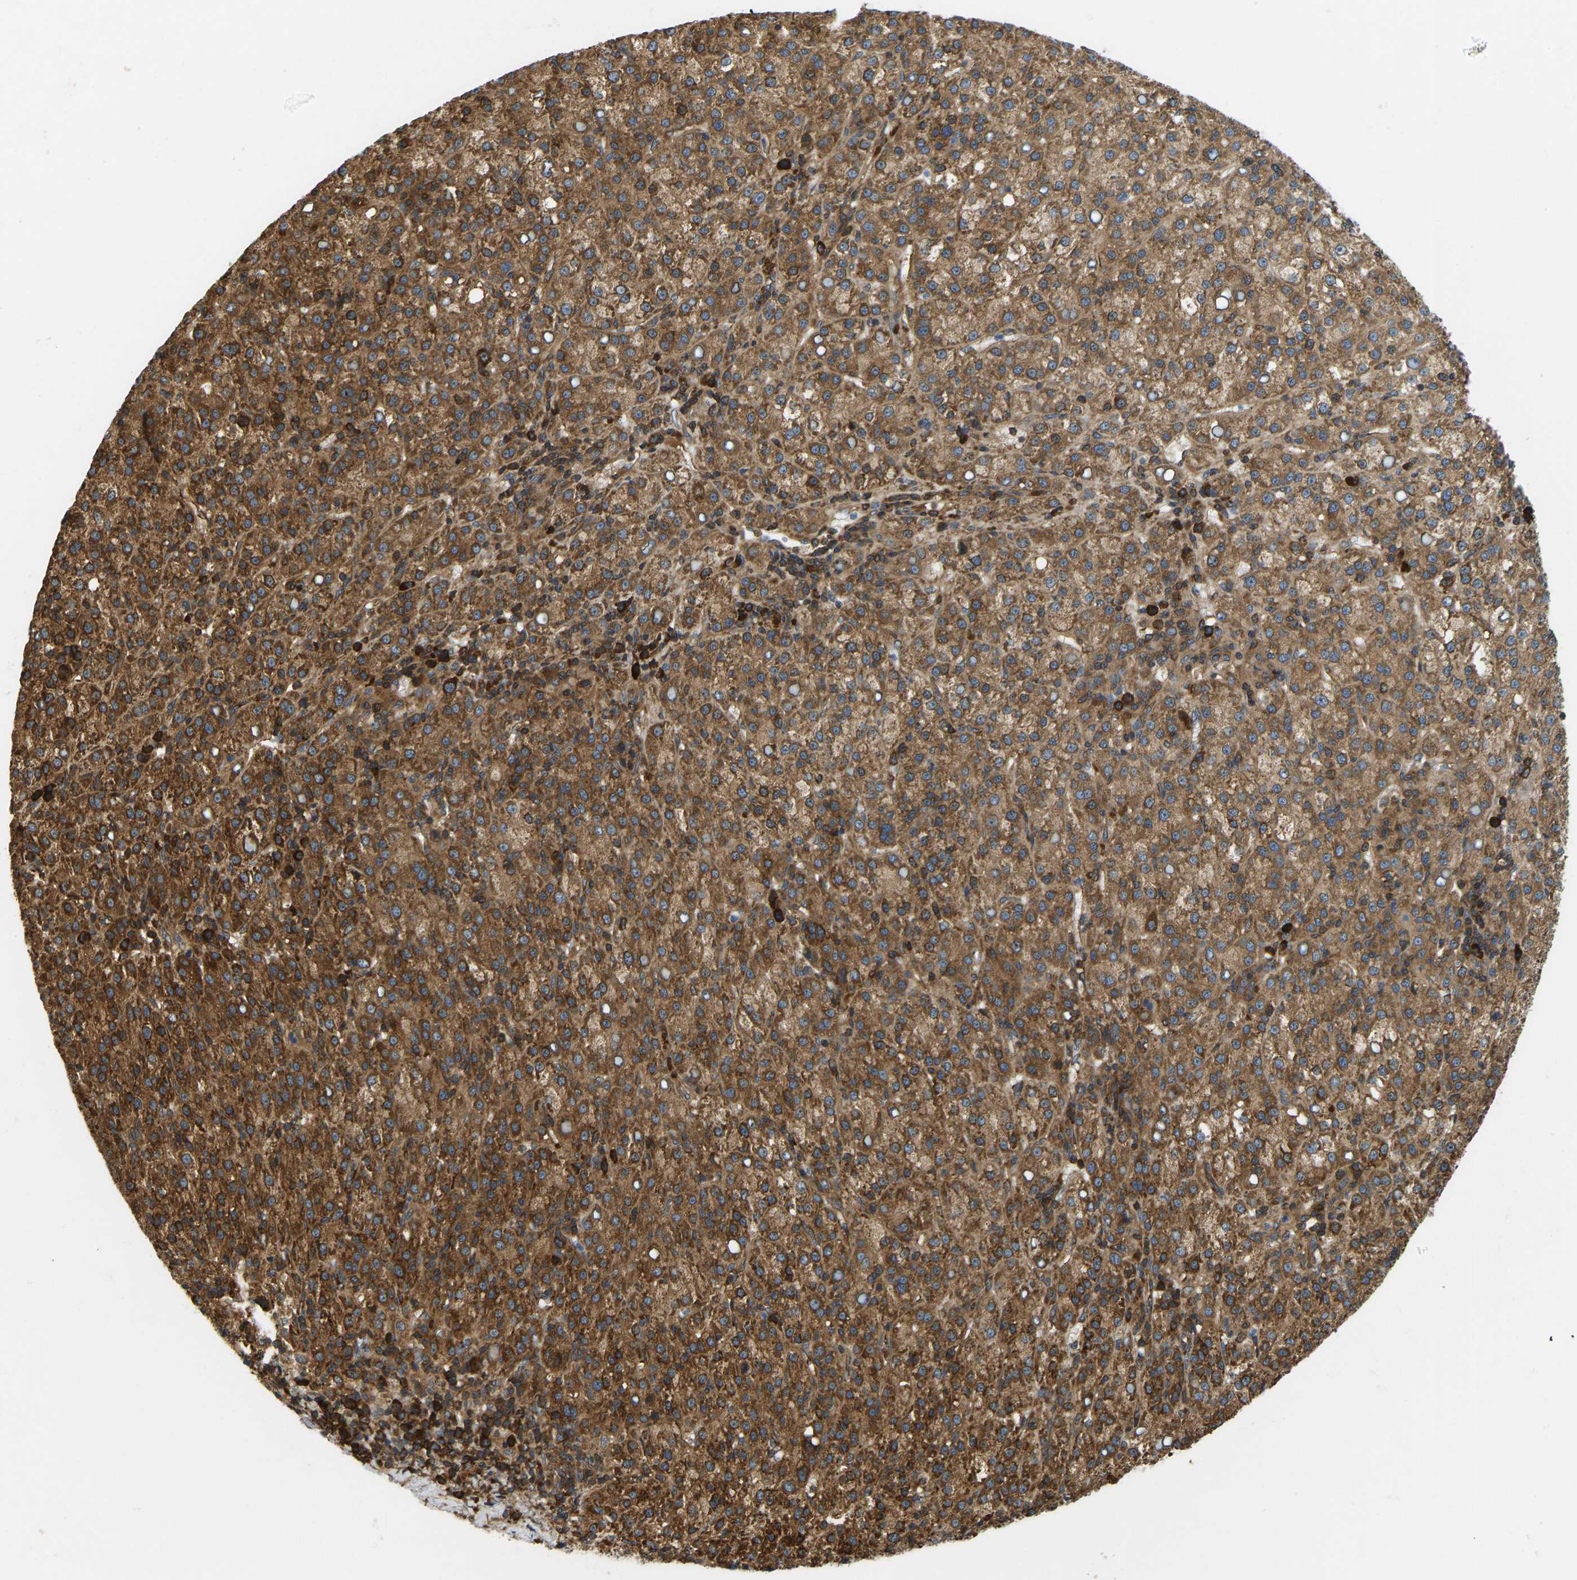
{"staining": {"intensity": "moderate", "quantity": ">75%", "location": "cytoplasmic/membranous"}, "tissue": "liver cancer", "cell_type": "Tumor cells", "image_type": "cancer", "snomed": [{"axis": "morphology", "description": "Carcinoma, Hepatocellular, NOS"}, {"axis": "topography", "description": "Liver"}], "caption": "Human liver hepatocellular carcinoma stained with a protein marker shows moderate staining in tumor cells.", "gene": "RASGRF2", "patient": {"sex": "female", "age": 58}}